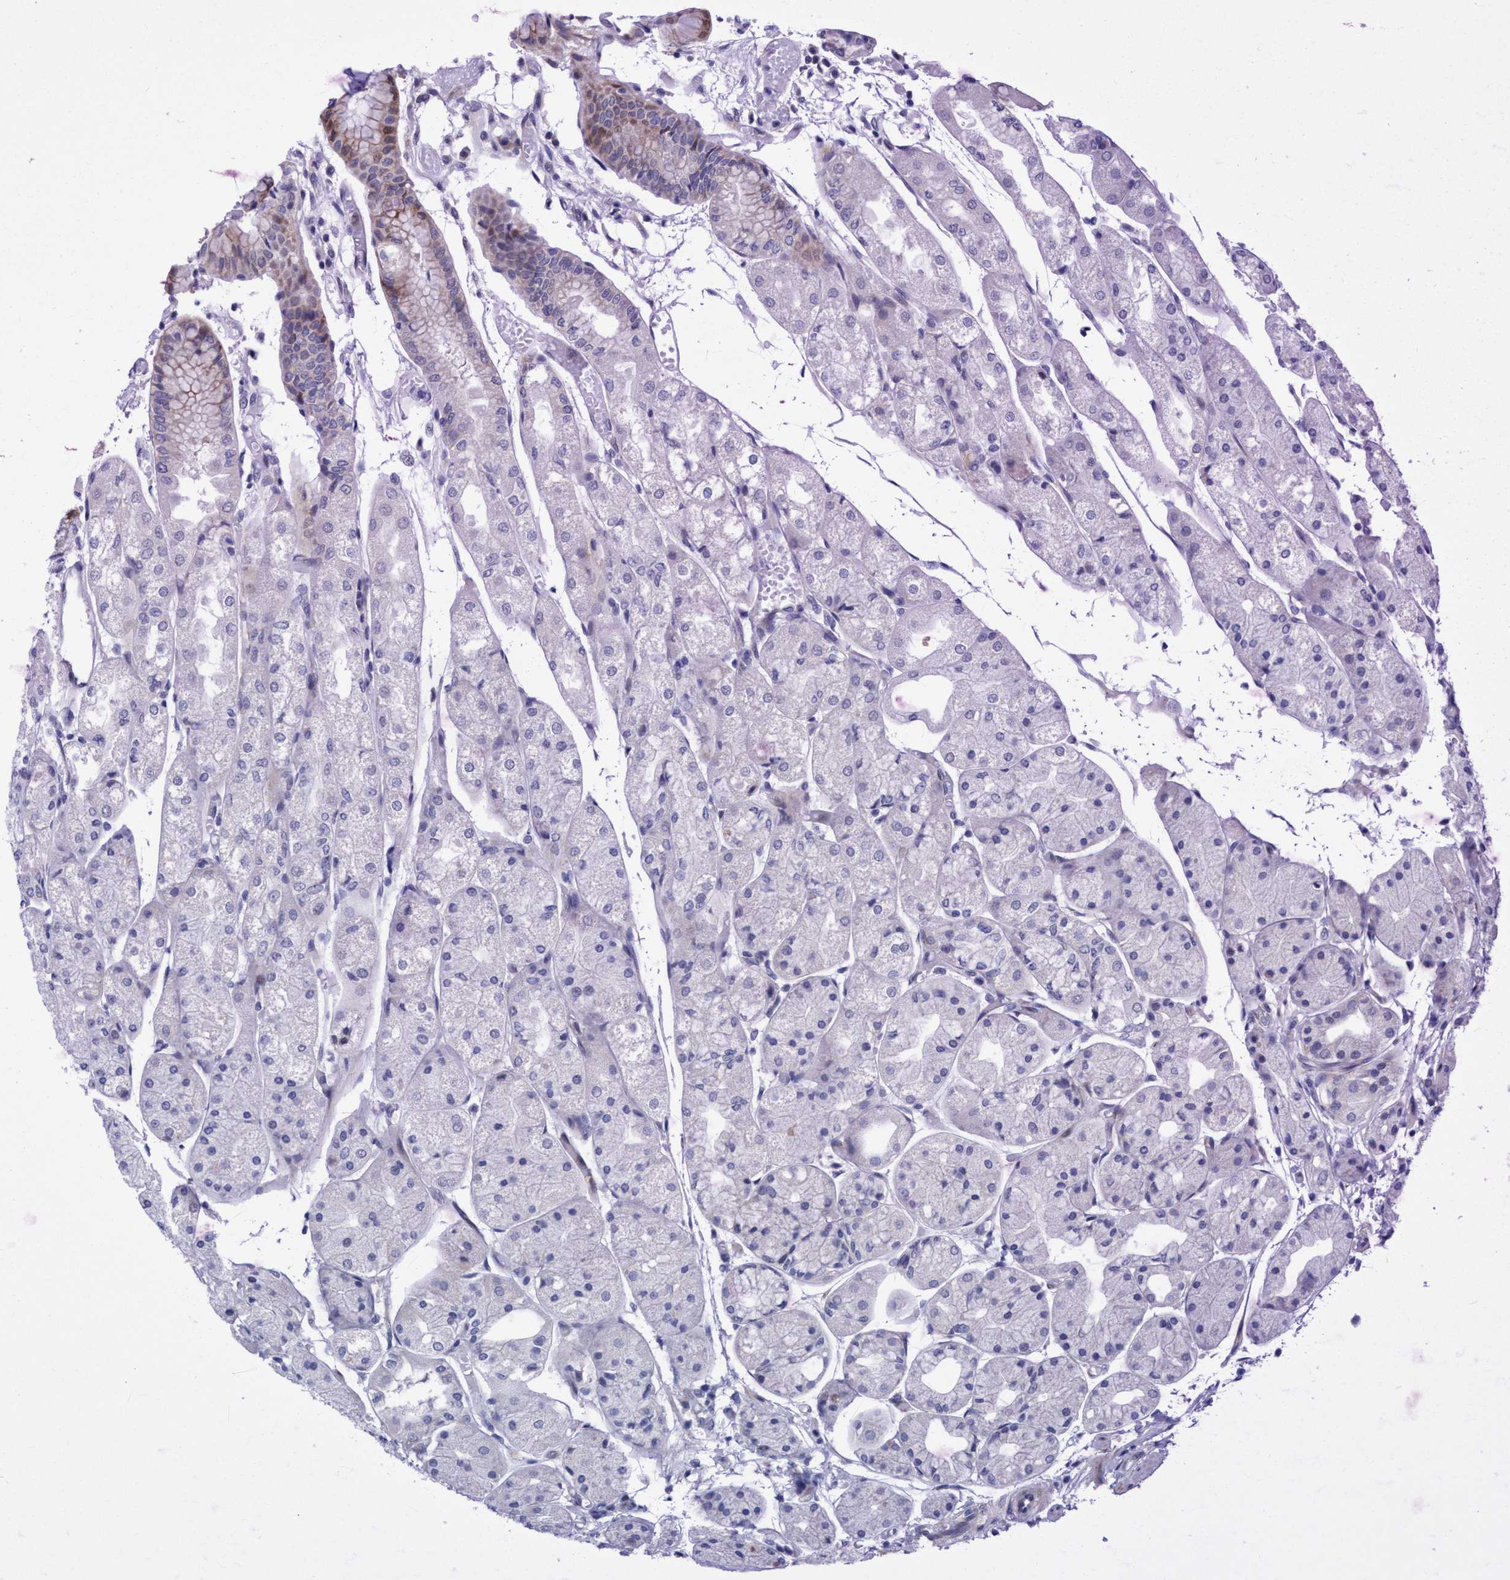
{"staining": {"intensity": "moderate", "quantity": "<25%", "location": "cytoplasmic/membranous"}, "tissue": "stomach", "cell_type": "Glandular cells", "image_type": "normal", "snomed": [{"axis": "morphology", "description": "Normal tissue, NOS"}, {"axis": "topography", "description": "Stomach, upper"}], "caption": "The immunohistochemical stain labels moderate cytoplasmic/membranous expression in glandular cells of unremarkable stomach.", "gene": "R3HCC1", "patient": {"sex": "male", "age": 72}}